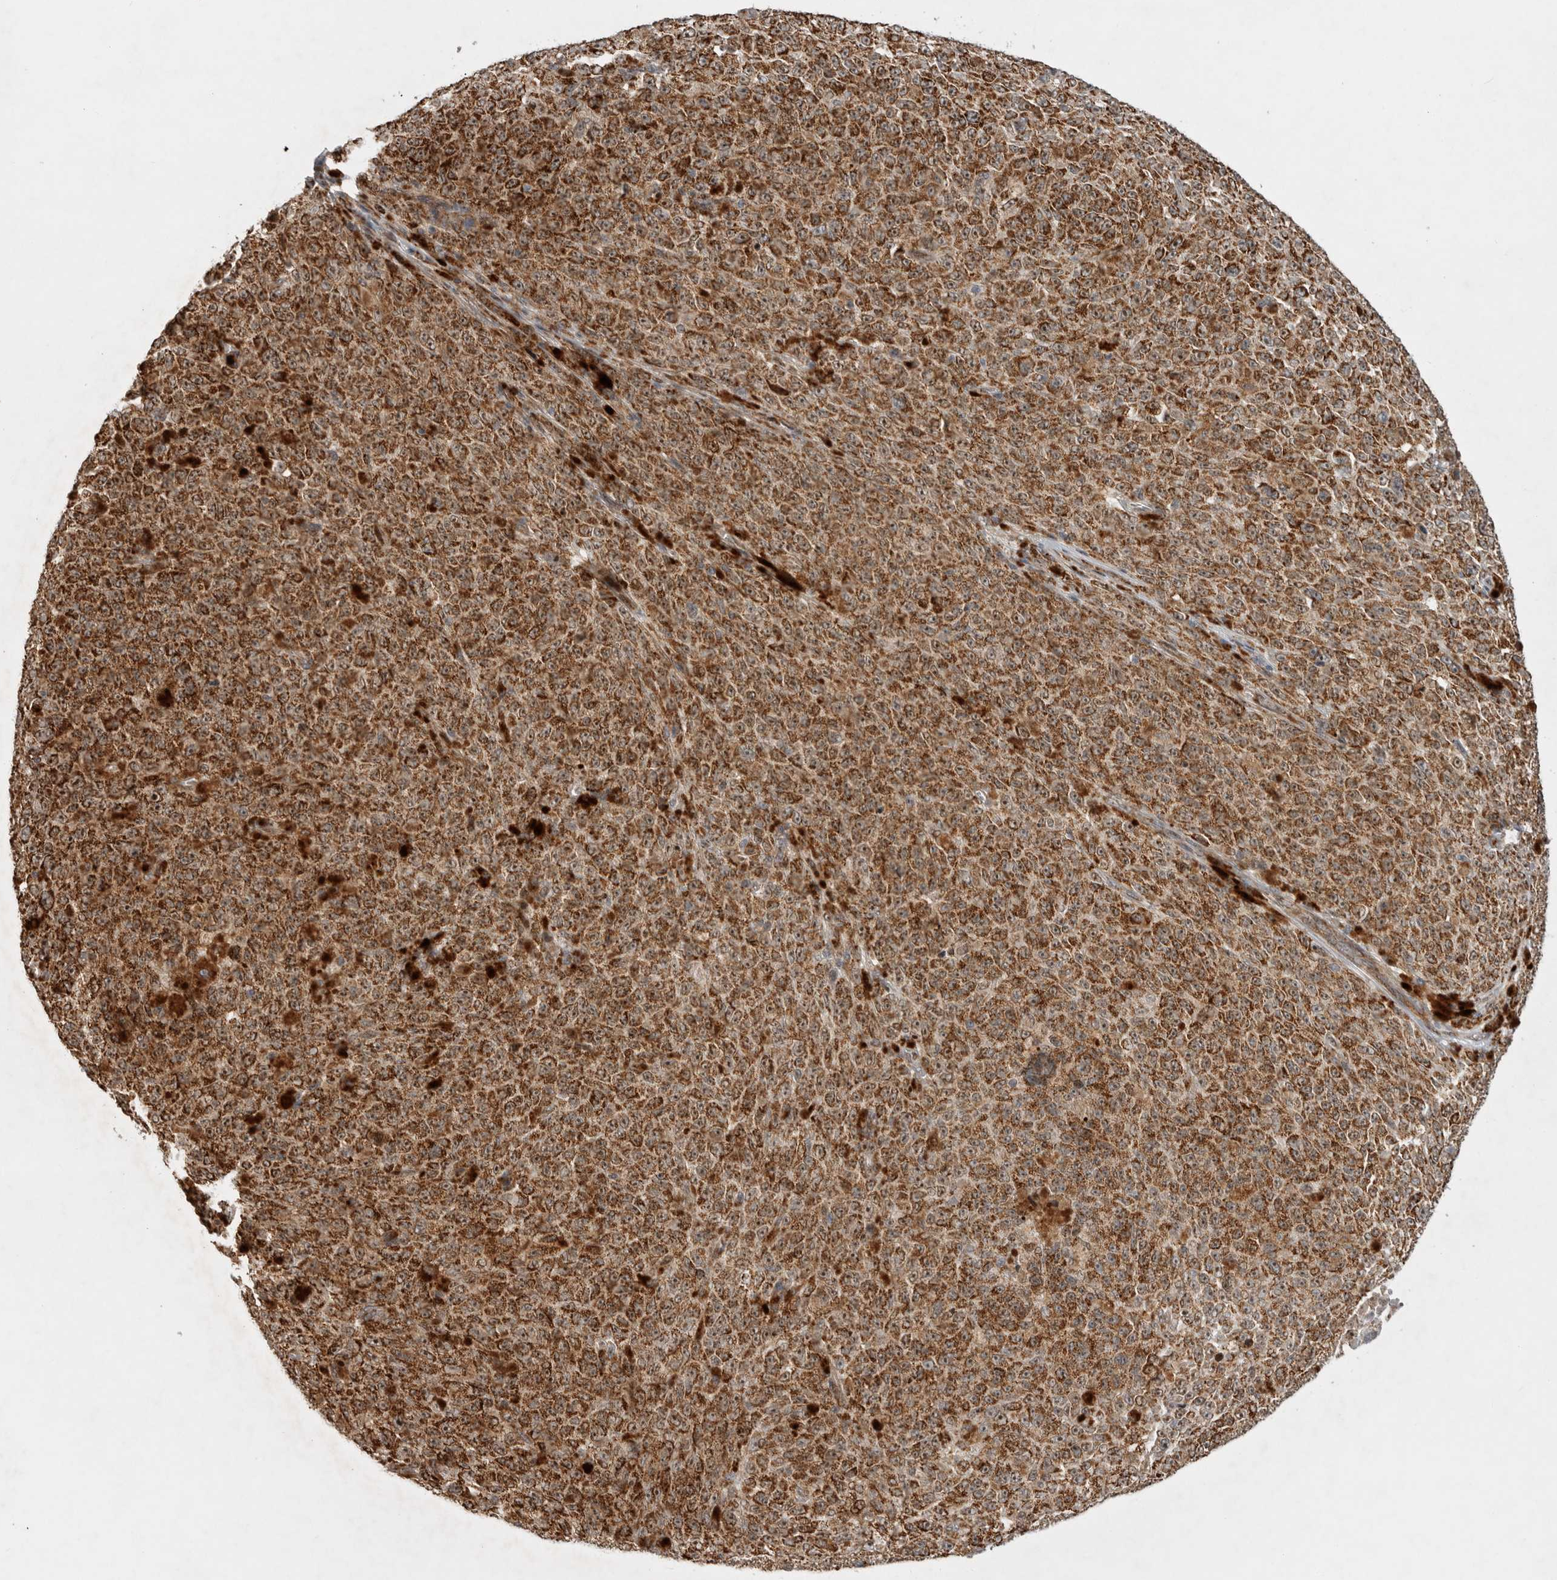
{"staining": {"intensity": "moderate", "quantity": ">75%", "location": "cytoplasmic/membranous,nuclear"}, "tissue": "melanoma", "cell_type": "Tumor cells", "image_type": "cancer", "snomed": [{"axis": "morphology", "description": "Malignant melanoma, NOS"}, {"axis": "topography", "description": "Skin"}], "caption": "Moderate cytoplasmic/membranous and nuclear positivity for a protein is identified in approximately >75% of tumor cells of malignant melanoma using immunohistochemistry (IHC).", "gene": "INSRR", "patient": {"sex": "female", "age": 82}}